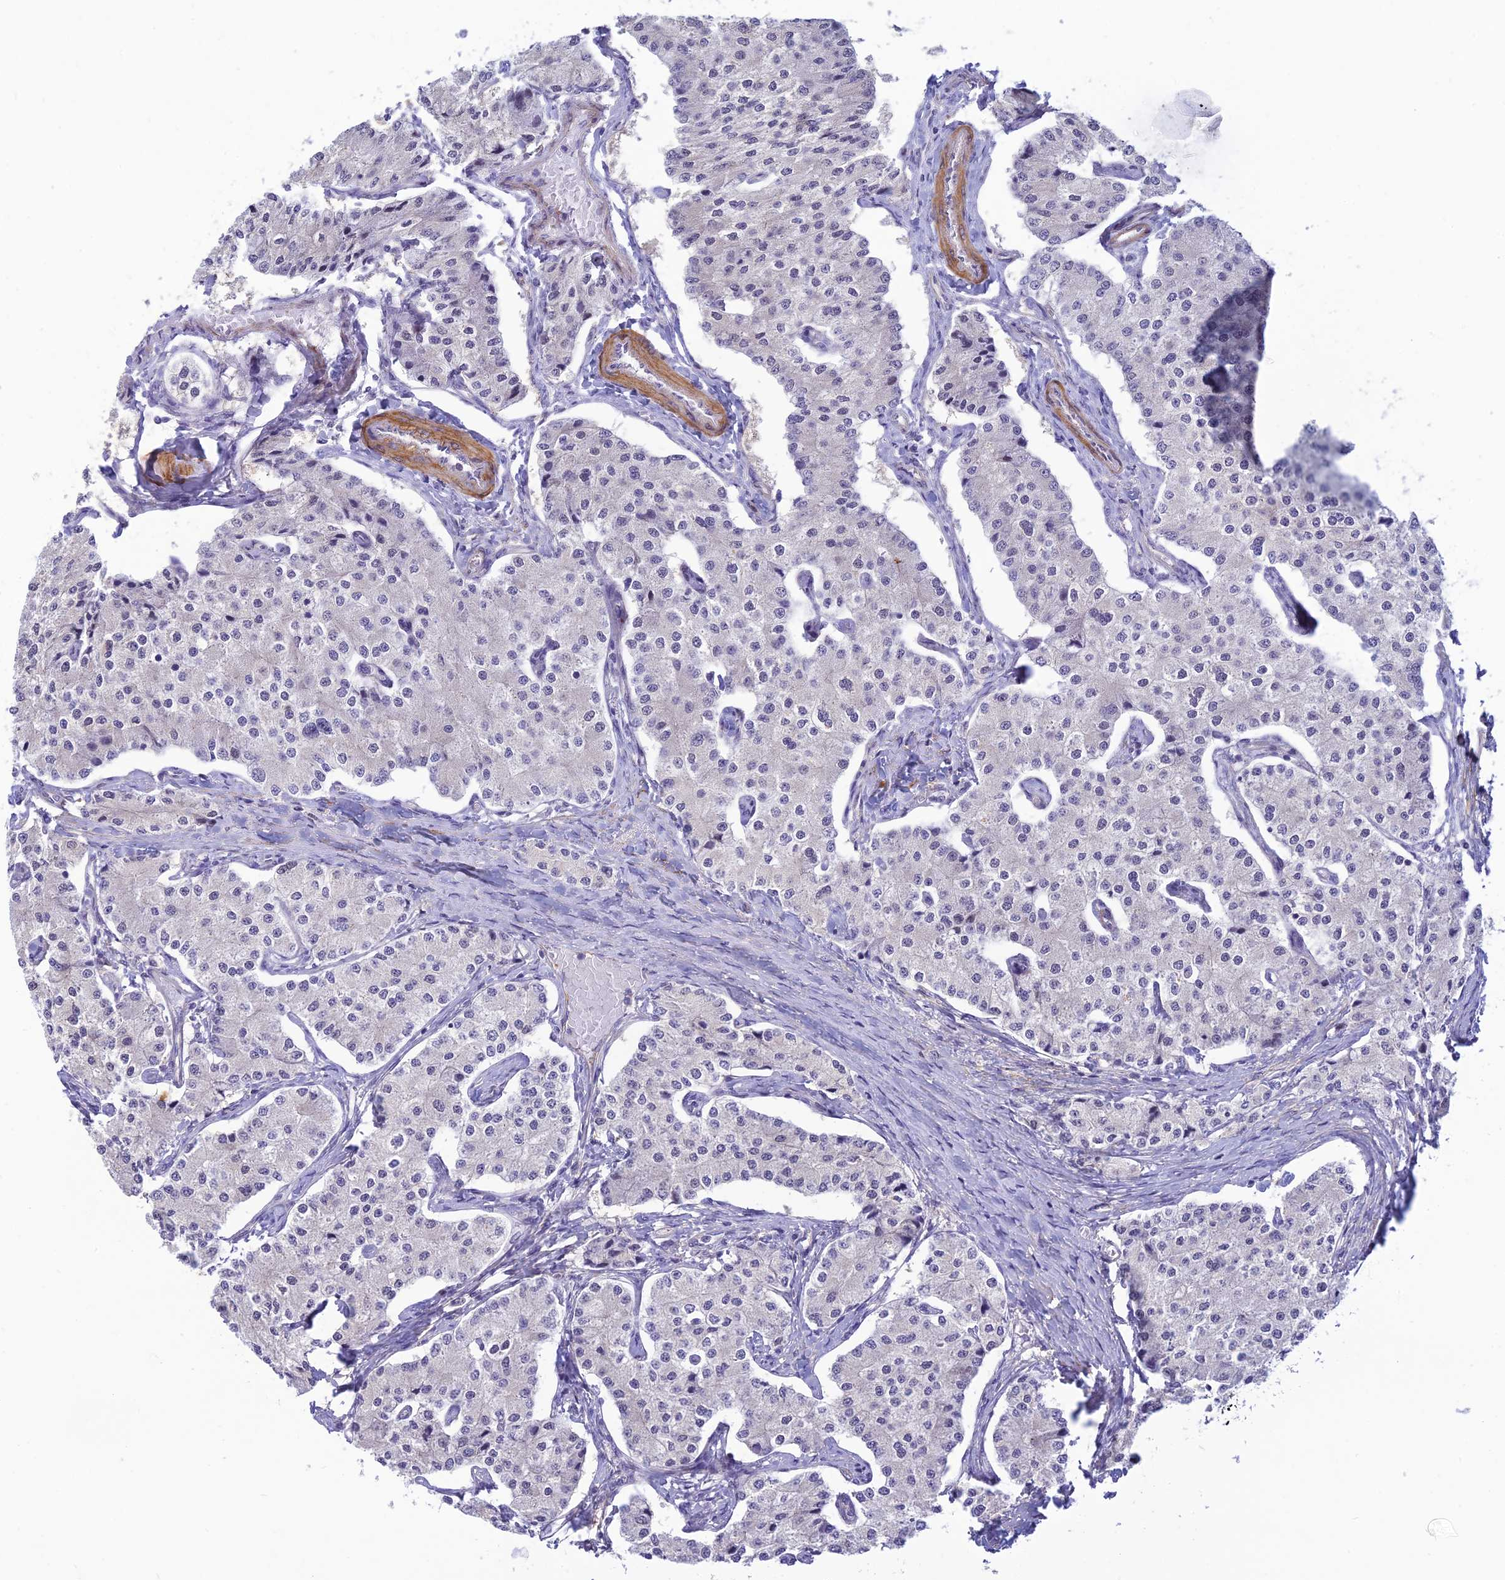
{"staining": {"intensity": "negative", "quantity": "none", "location": "none"}, "tissue": "carcinoid", "cell_type": "Tumor cells", "image_type": "cancer", "snomed": [{"axis": "morphology", "description": "Carcinoid, malignant, NOS"}, {"axis": "topography", "description": "Colon"}], "caption": "DAB immunohistochemical staining of malignant carcinoid reveals no significant expression in tumor cells. Brightfield microscopy of IHC stained with DAB (brown) and hematoxylin (blue), captured at high magnification.", "gene": "FBXW4", "patient": {"sex": "female", "age": 52}}